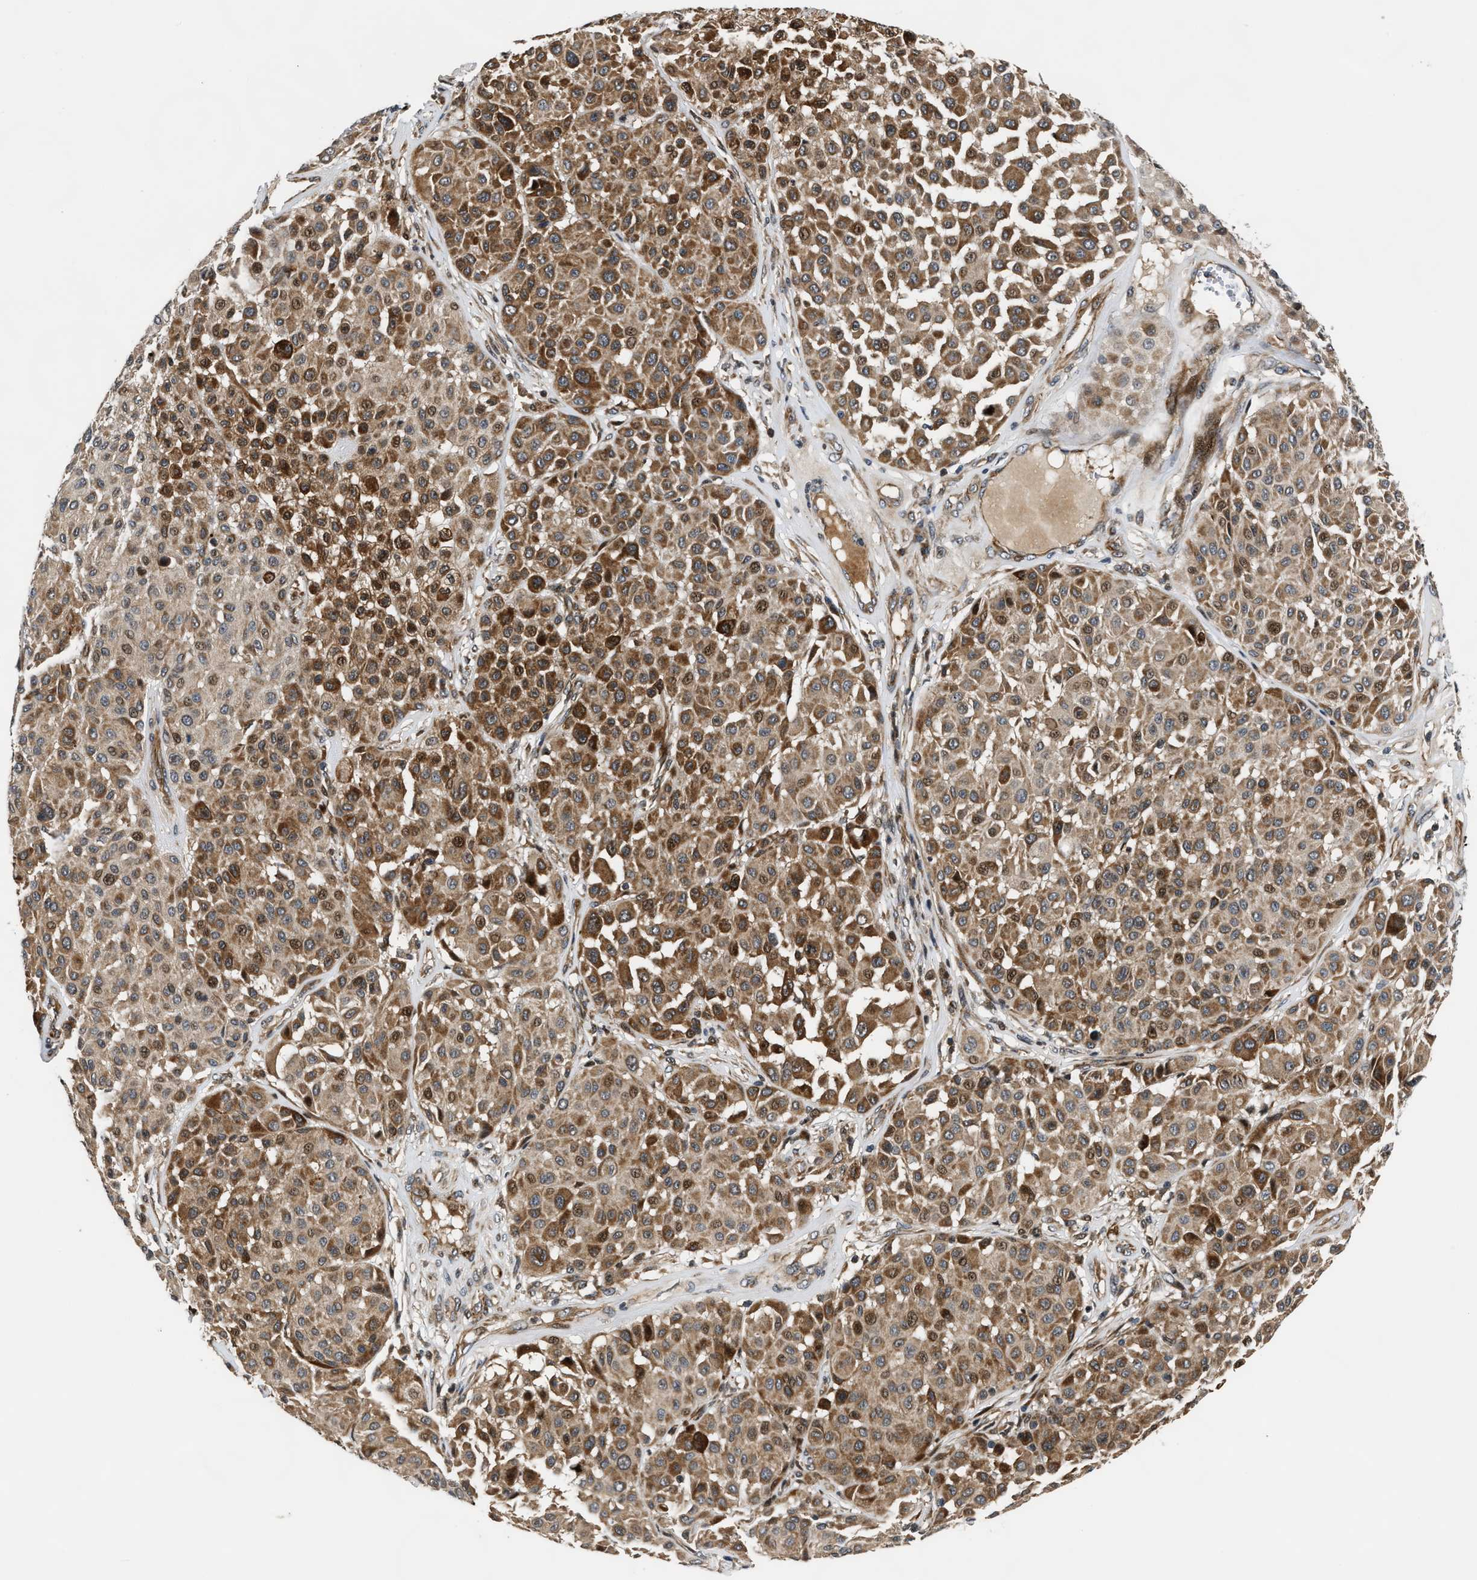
{"staining": {"intensity": "moderate", "quantity": ">75%", "location": "cytoplasmic/membranous,nuclear"}, "tissue": "melanoma", "cell_type": "Tumor cells", "image_type": "cancer", "snomed": [{"axis": "morphology", "description": "Malignant melanoma, Metastatic site"}, {"axis": "topography", "description": "Soft tissue"}], "caption": "Melanoma stained with a brown dye demonstrates moderate cytoplasmic/membranous and nuclear positive expression in about >75% of tumor cells.", "gene": "ALDH3A2", "patient": {"sex": "male", "age": 41}}